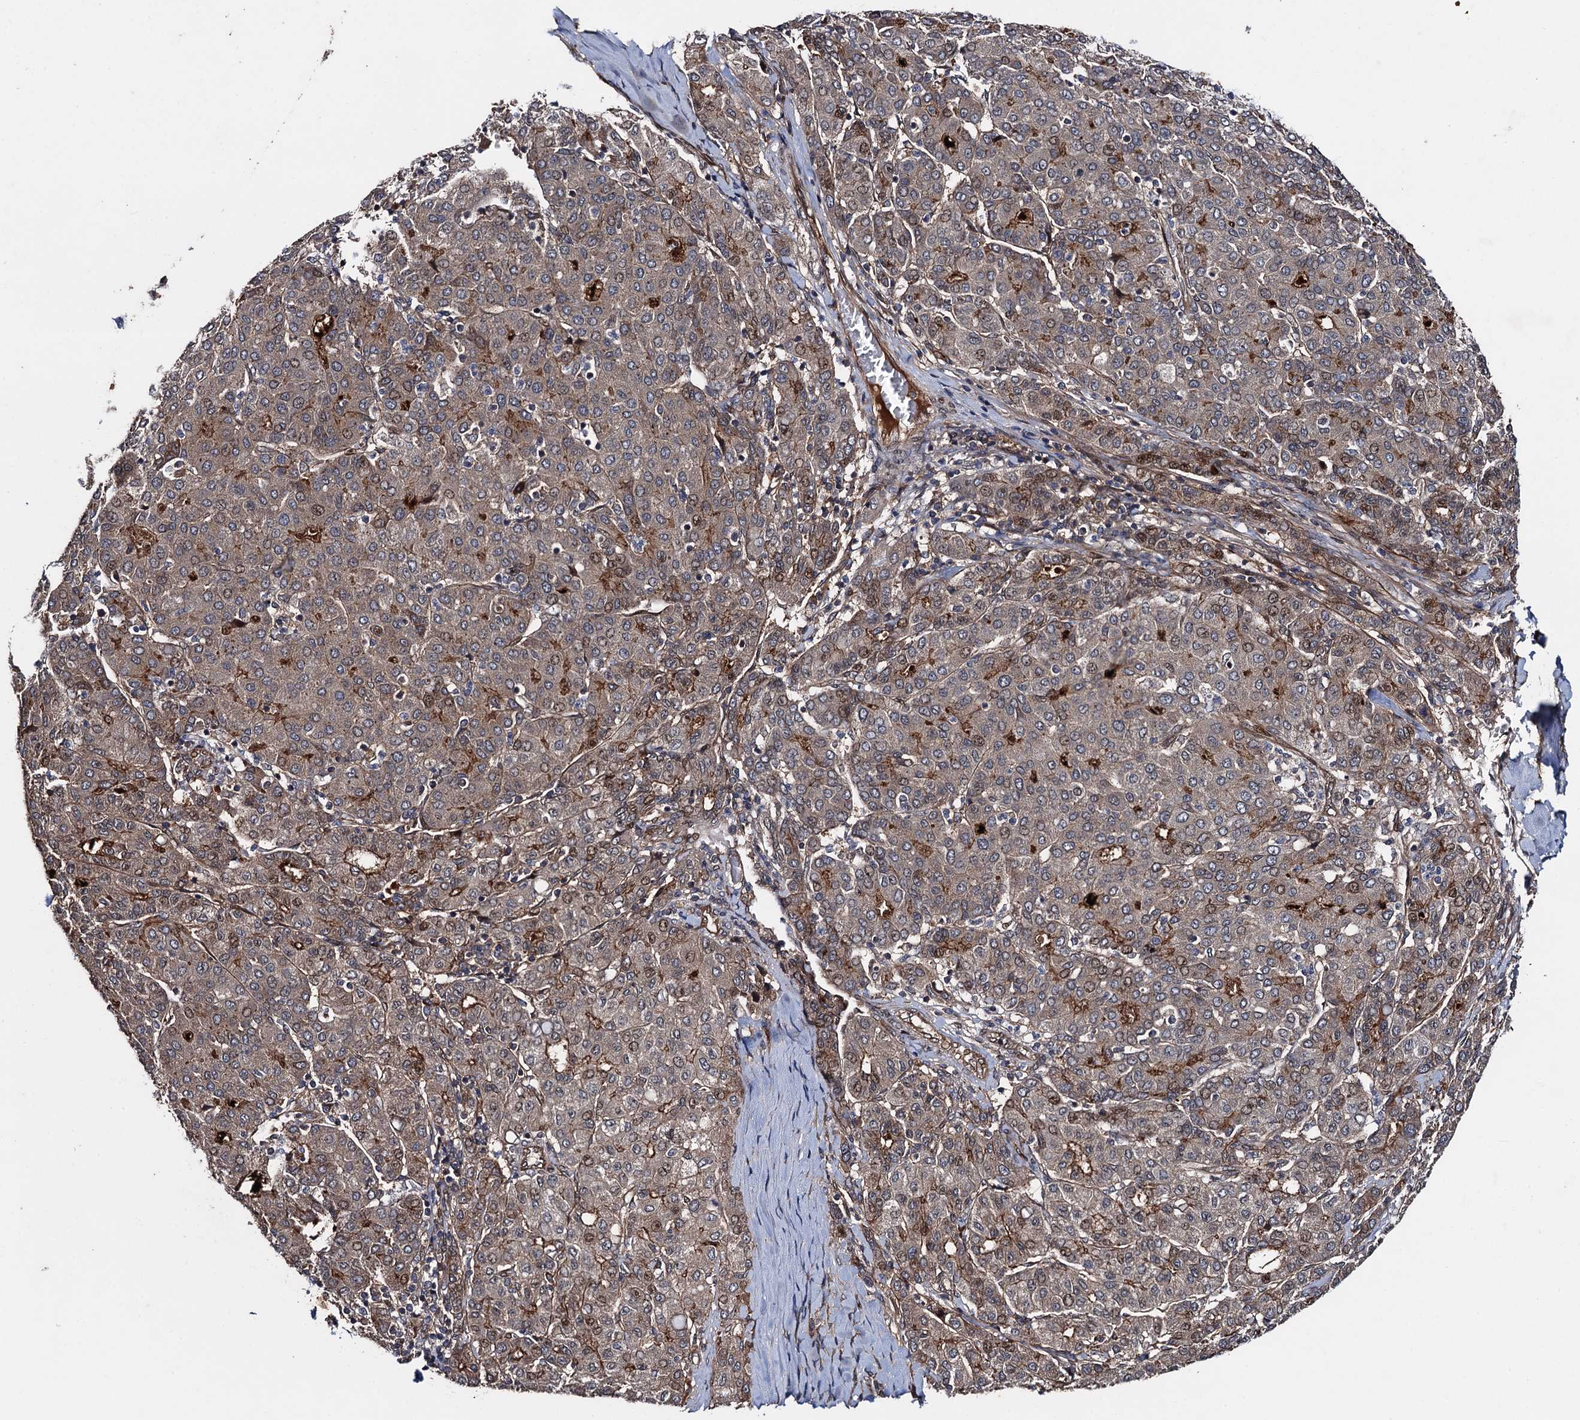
{"staining": {"intensity": "moderate", "quantity": "25%-75%", "location": "cytoplasmic/membranous"}, "tissue": "liver cancer", "cell_type": "Tumor cells", "image_type": "cancer", "snomed": [{"axis": "morphology", "description": "Carcinoma, Hepatocellular, NOS"}, {"axis": "topography", "description": "Liver"}], "caption": "Liver hepatocellular carcinoma stained for a protein (brown) demonstrates moderate cytoplasmic/membranous positive staining in about 25%-75% of tumor cells.", "gene": "RHOBTB1", "patient": {"sex": "male", "age": 65}}